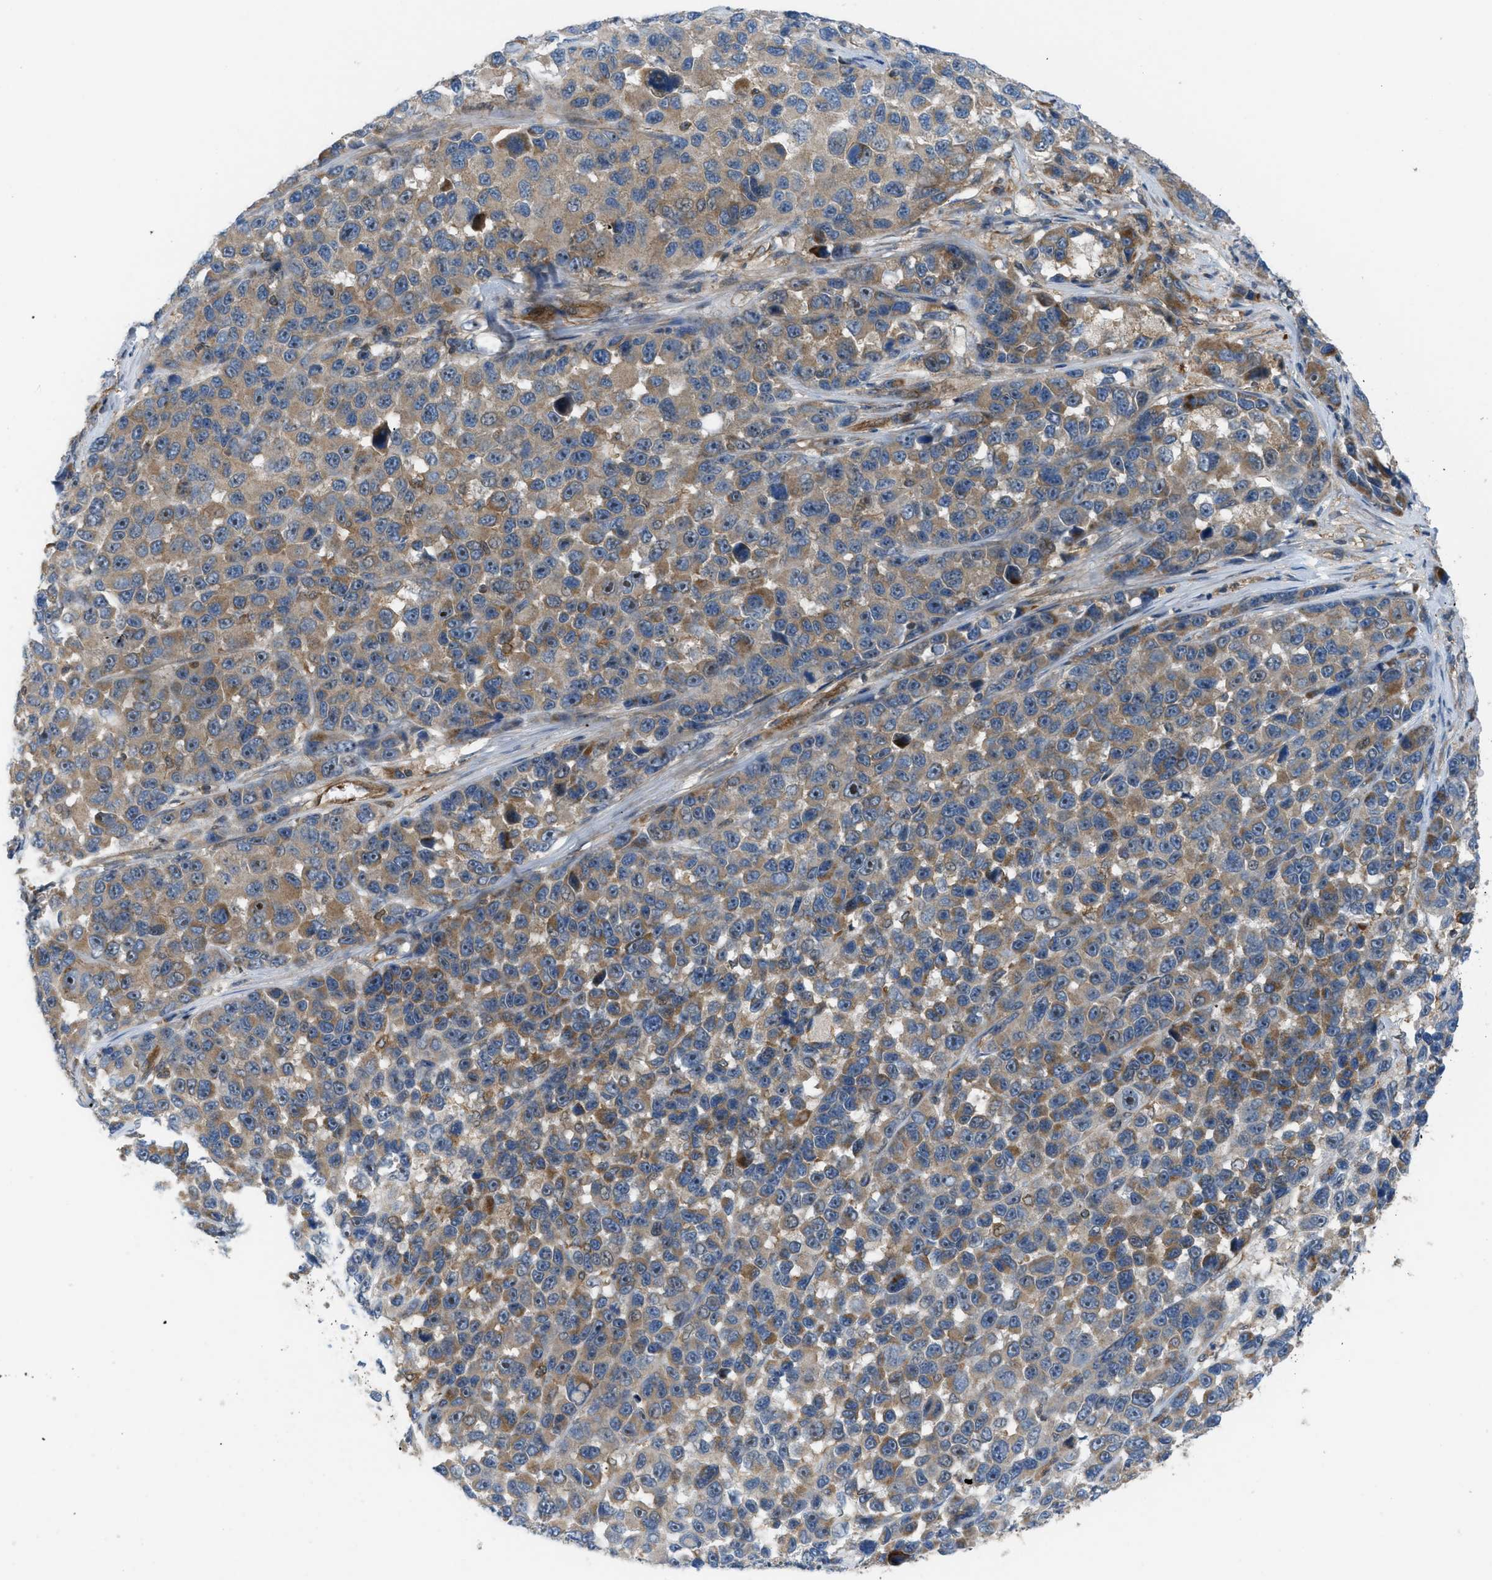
{"staining": {"intensity": "moderate", "quantity": ">75%", "location": "cytoplasmic/membranous,nuclear"}, "tissue": "melanoma", "cell_type": "Tumor cells", "image_type": "cancer", "snomed": [{"axis": "morphology", "description": "Malignant melanoma, NOS"}, {"axis": "topography", "description": "Skin"}], "caption": "A medium amount of moderate cytoplasmic/membranous and nuclear staining is present in approximately >75% of tumor cells in malignant melanoma tissue. (brown staining indicates protein expression, while blue staining denotes nuclei).", "gene": "ATP2A3", "patient": {"sex": "male", "age": 53}}